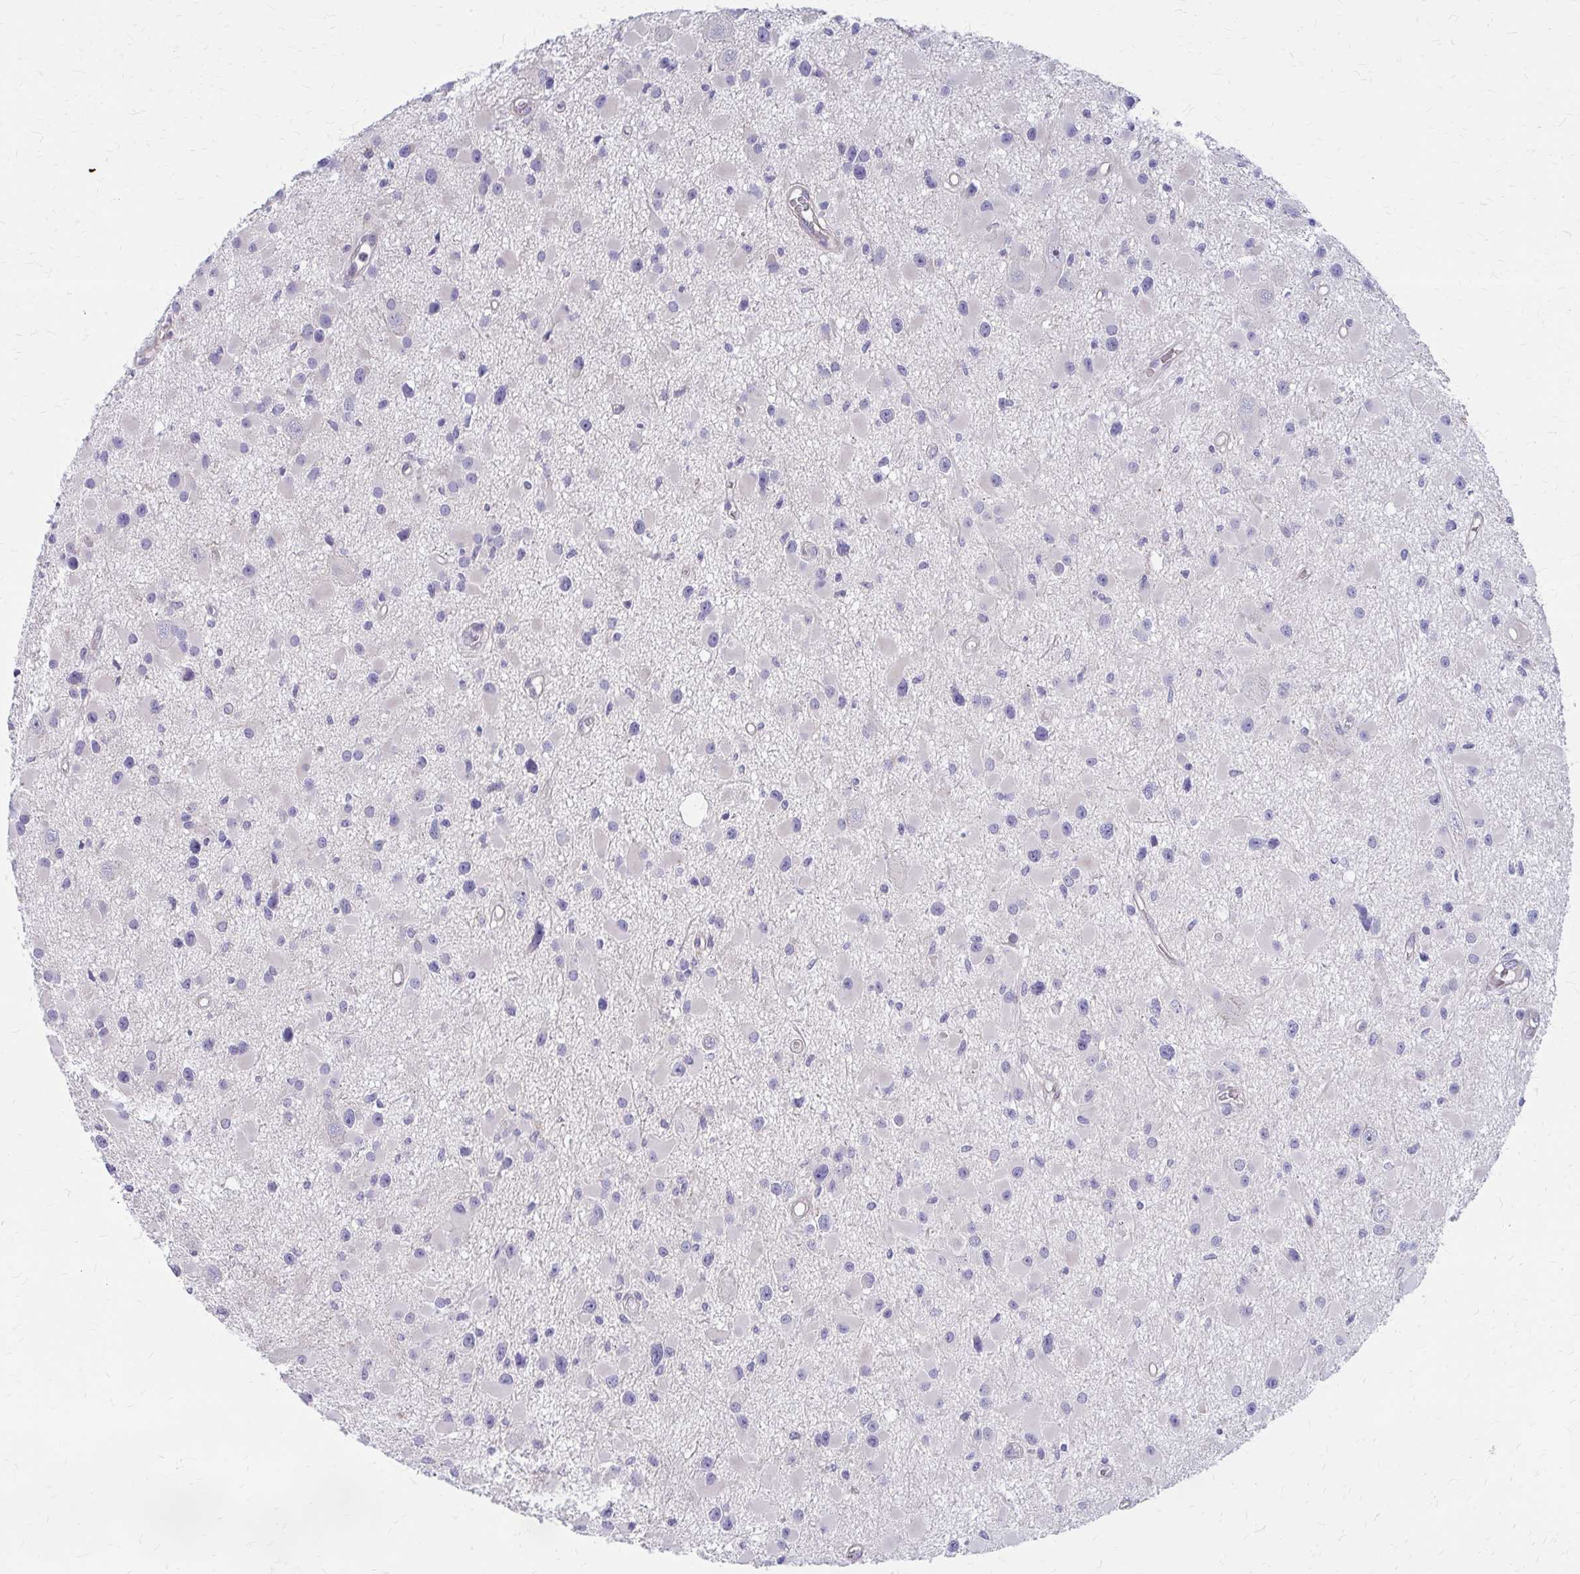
{"staining": {"intensity": "negative", "quantity": "none", "location": "none"}, "tissue": "glioma", "cell_type": "Tumor cells", "image_type": "cancer", "snomed": [{"axis": "morphology", "description": "Glioma, malignant, High grade"}, {"axis": "topography", "description": "Brain"}], "caption": "This is an IHC micrograph of human glioma. There is no positivity in tumor cells.", "gene": "GLYATL2", "patient": {"sex": "male", "age": 54}}